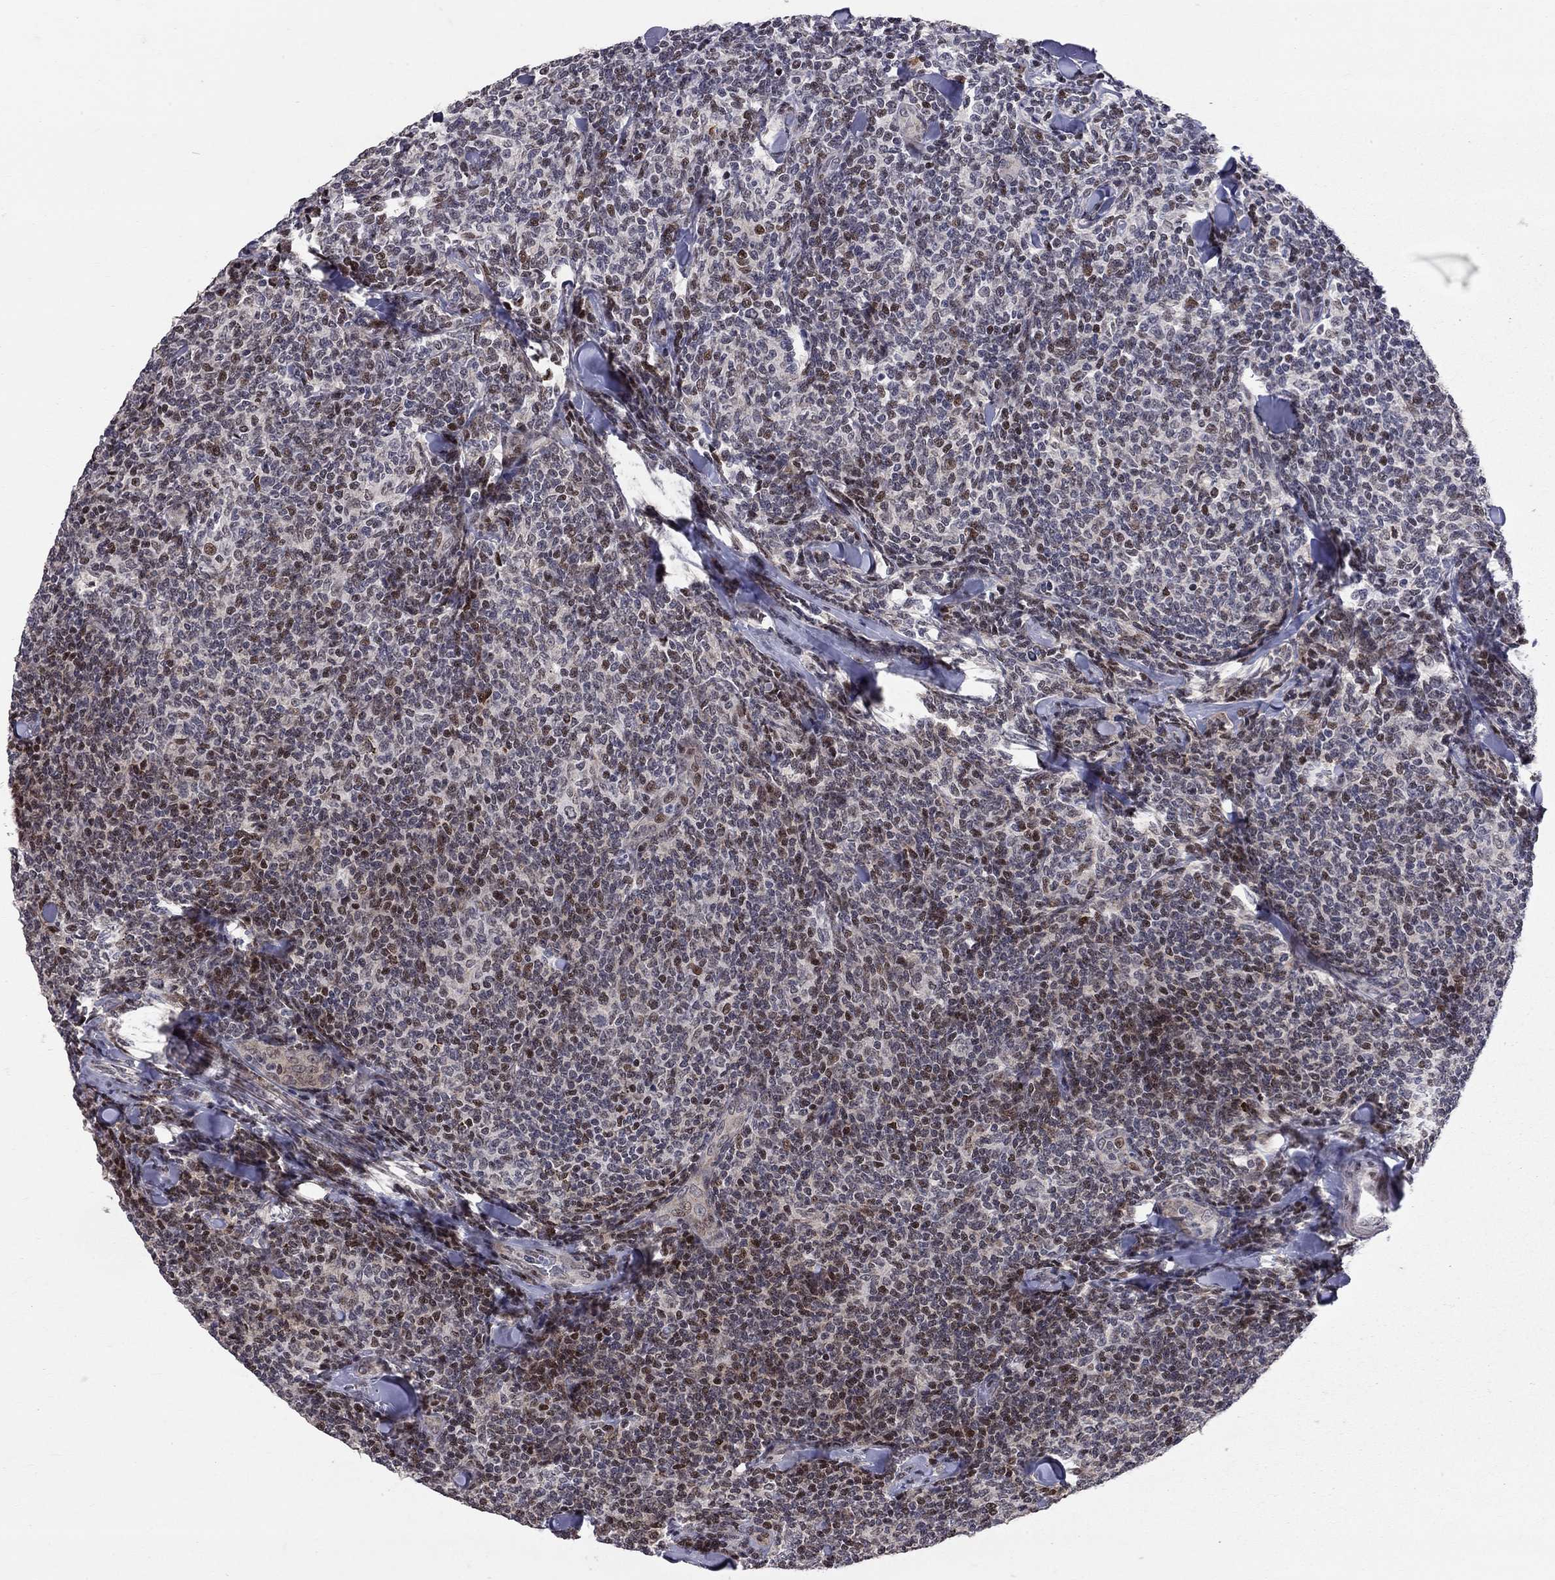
{"staining": {"intensity": "moderate", "quantity": "25%-75%", "location": "nuclear"}, "tissue": "lymphoma", "cell_type": "Tumor cells", "image_type": "cancer", "snomed": [{"axis": "morphology", "description": "Malignant lymphoma, non-Hodgkin's type, Low grade"}, {"axis": "topography", "description": "Lymph node"}], "caption": "A brown stain labels moderate nuclear staining of a protein in human malignant lymphoma, non-Hodgkin's type (low-grade) tumor cells.", "gene": "HDAC3", "patient": {"sex": "female", "age": 56}}